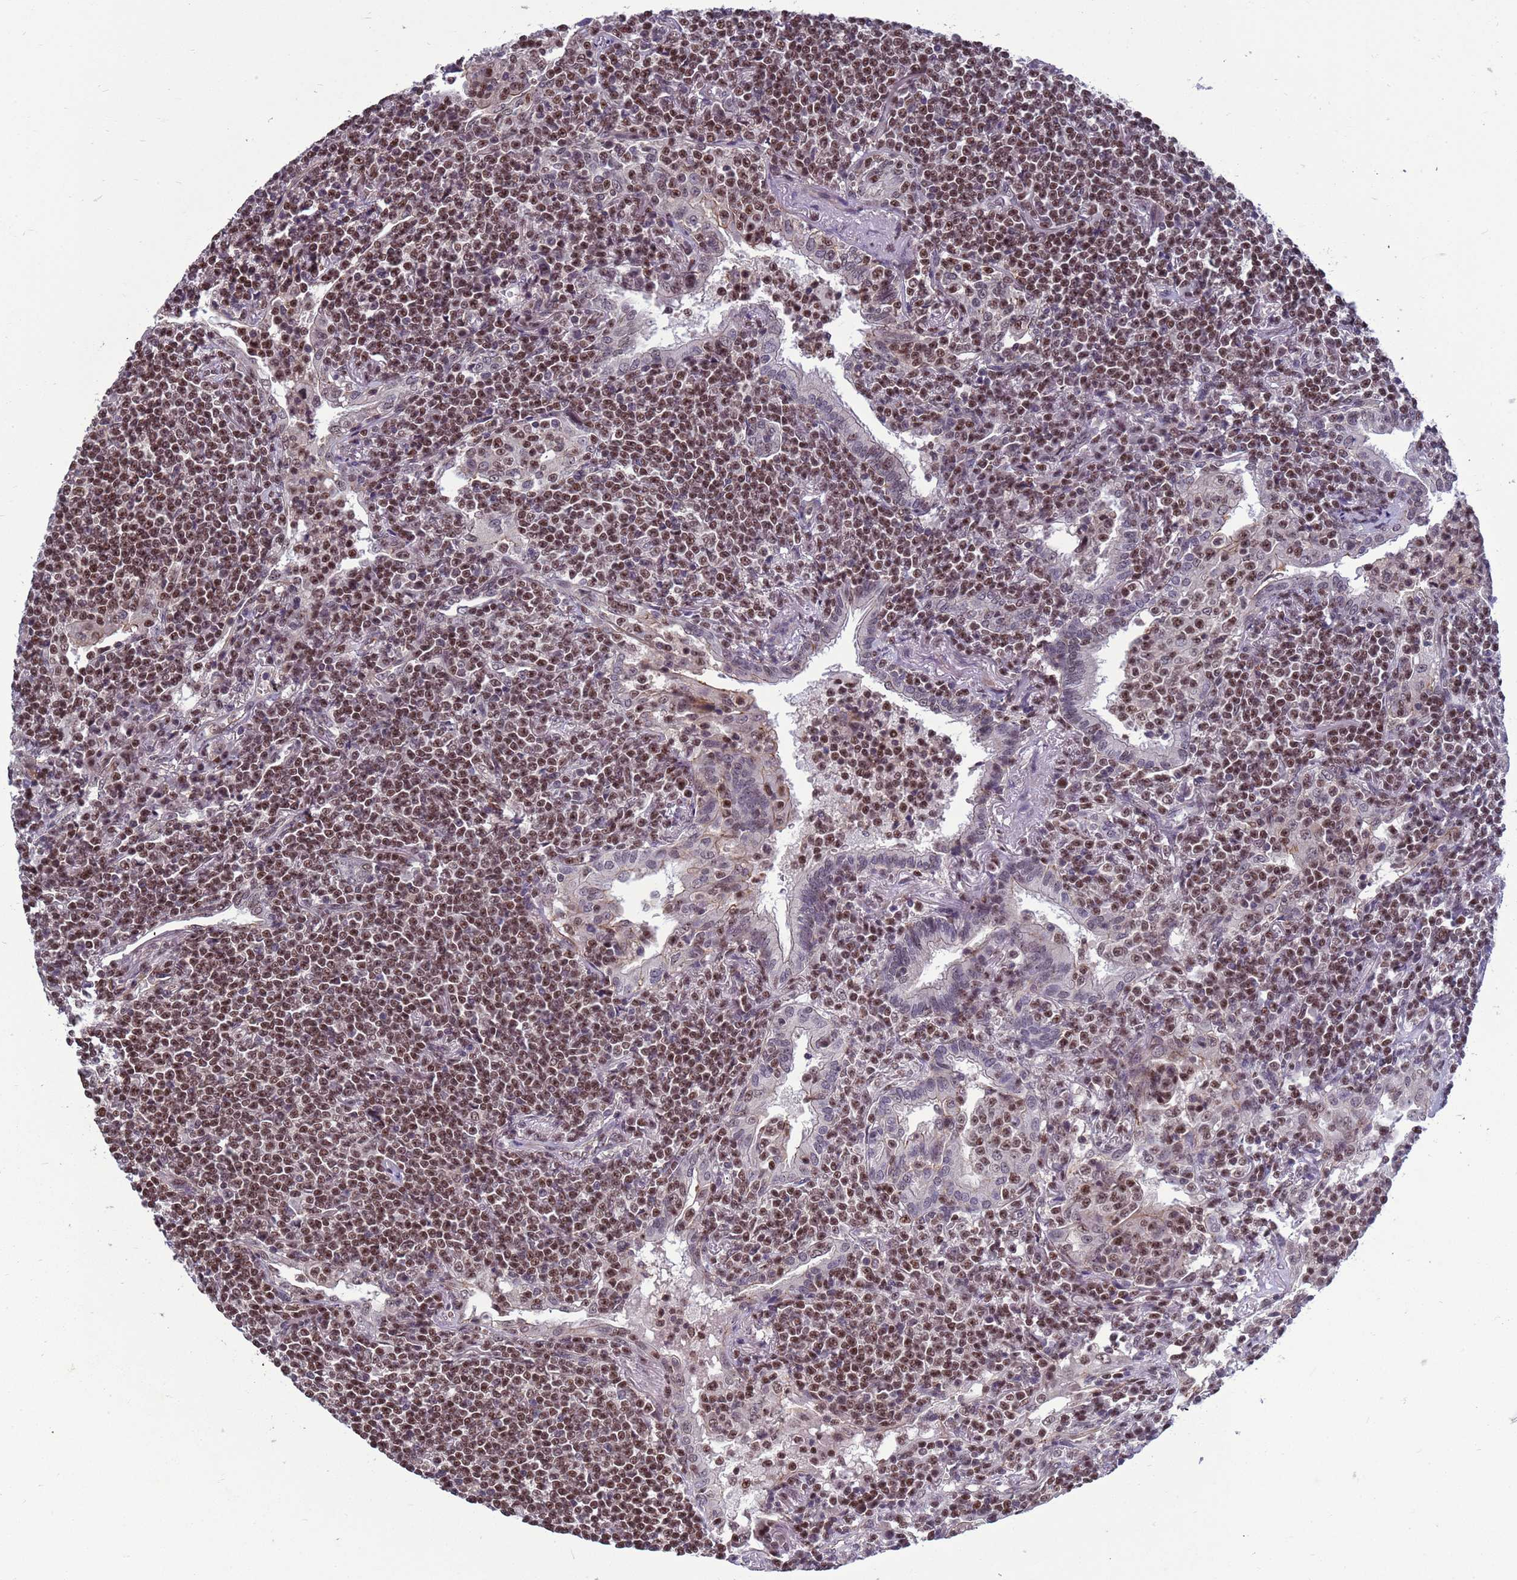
{"staining": {"intensity": "strong", "quantity": ">75%", "location": "nuclear"}, "tissue": "lymphoma", "cell_type": "Tumor cells", "image_type": "cancer", "snomed": [{"axis": "morphology", "description": "Malignant lymphoma, non-Hodgkin's type, Low grade"}, {"axis": "topography", "description": "Lung"}], "caption": "Immunohistochemistry micrograph of malignant lymphoma, non-Hodgkin's type (low-grade) stained for a protein (brown), which exhibits high levels of strong nuclear positivity in about >75% of tumor cells.", "gene": "NSL1", "patient": {"sex": "female", "age": 71}}